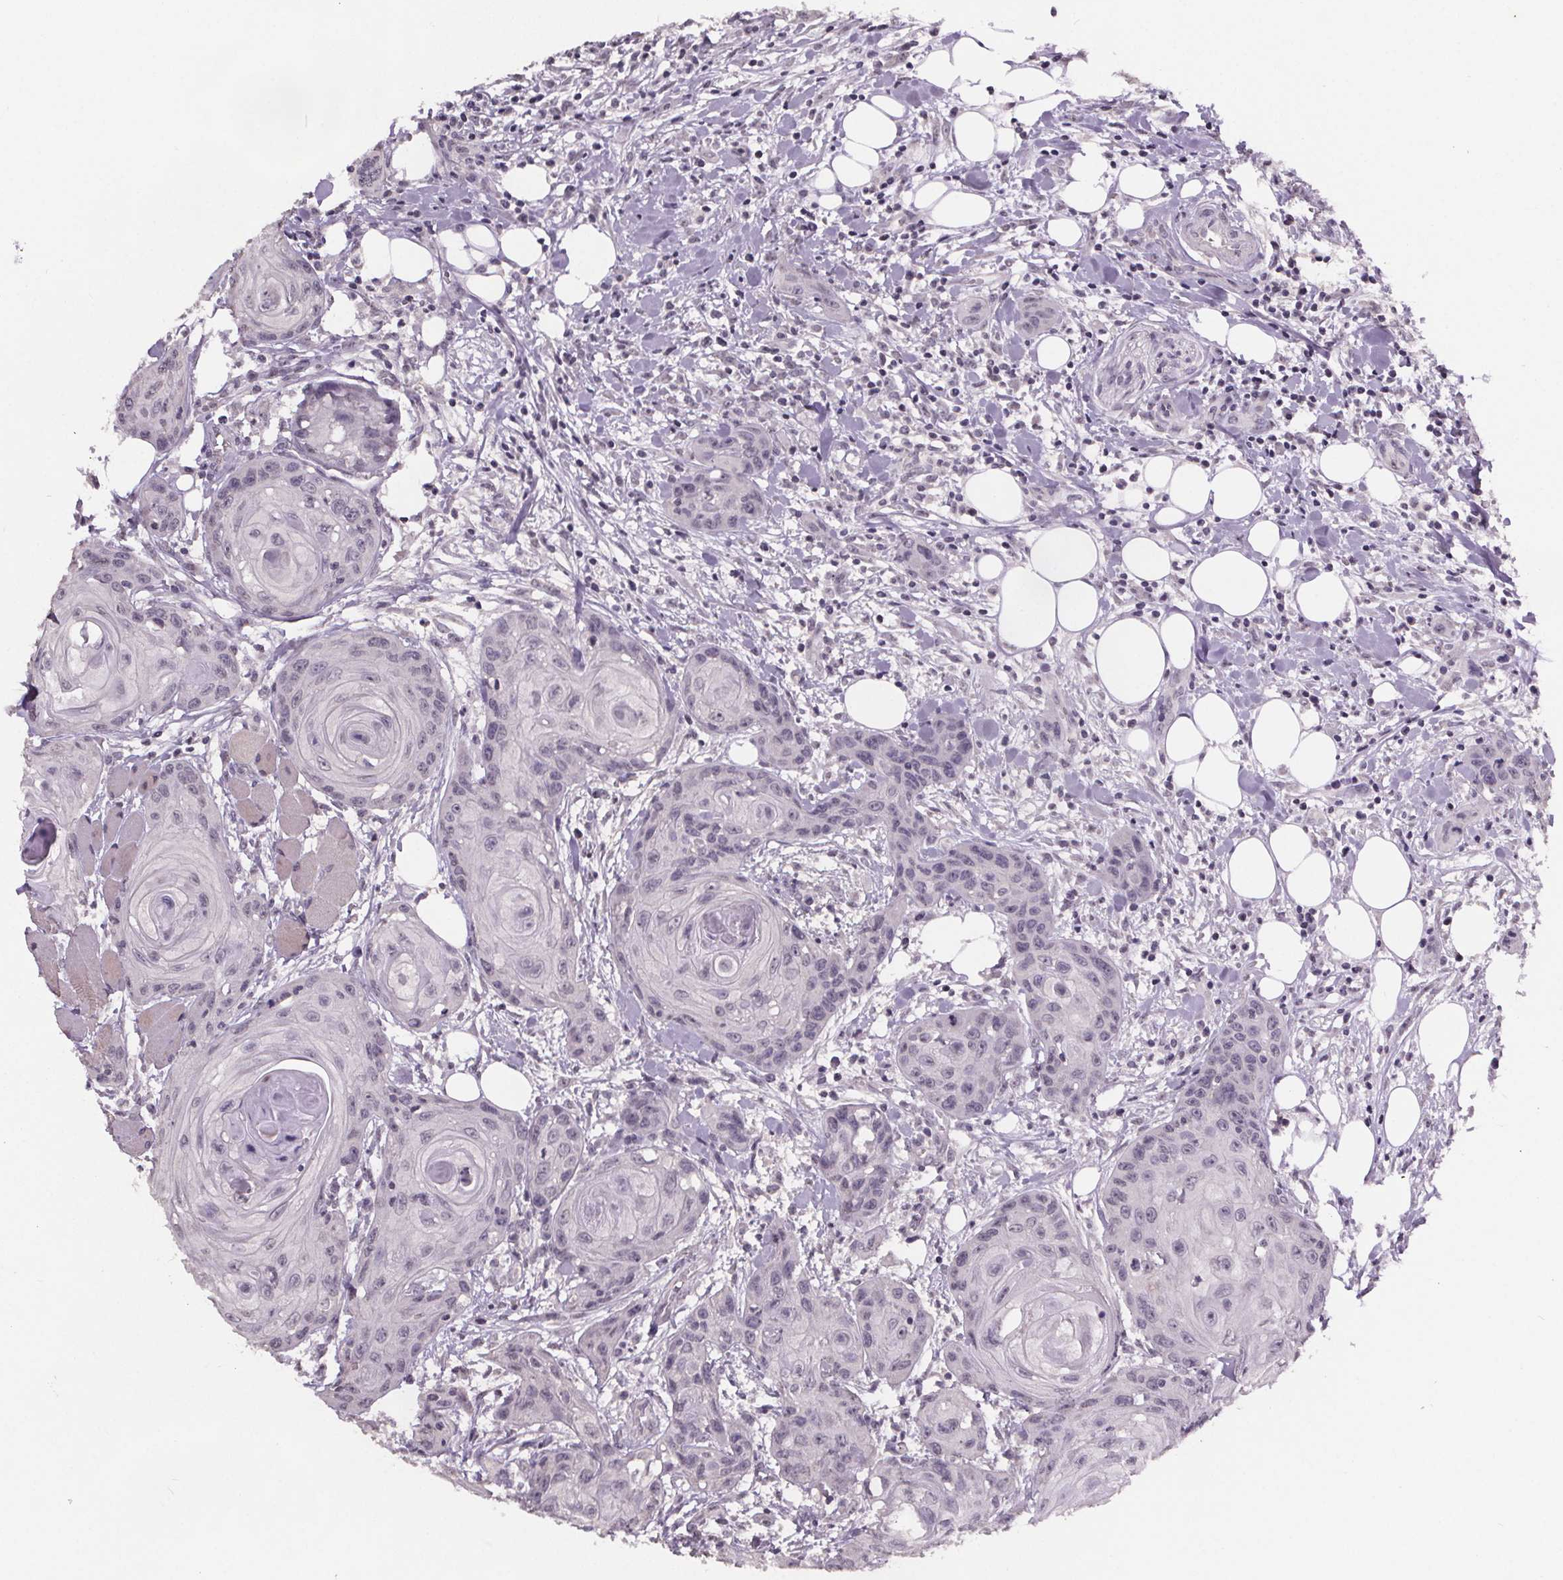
{"staining": {"intensity": "negative", "quantity": "none", "location": "none"}, "tissue": "head and neck cancer", "cell_type": "Tumor cells", "image_type": "cancer", "snomed": [{"axis": "morphology", "description": "Squamous cell carcinoma, NOS"}, {"axis": "topography", "description": "Oral tissue"}, {"axis": "topography", "description": "Head-Neck"}], "caption": "An immunohistochemistry (IHC) histopathology image of head and neck squamous cell carcinoma is shown. There is no staining in tumor cells of head and neck squamous cell carcinoma.", "gene": "NKX6-1", "patient": {"sex": "male", "age": 58}}